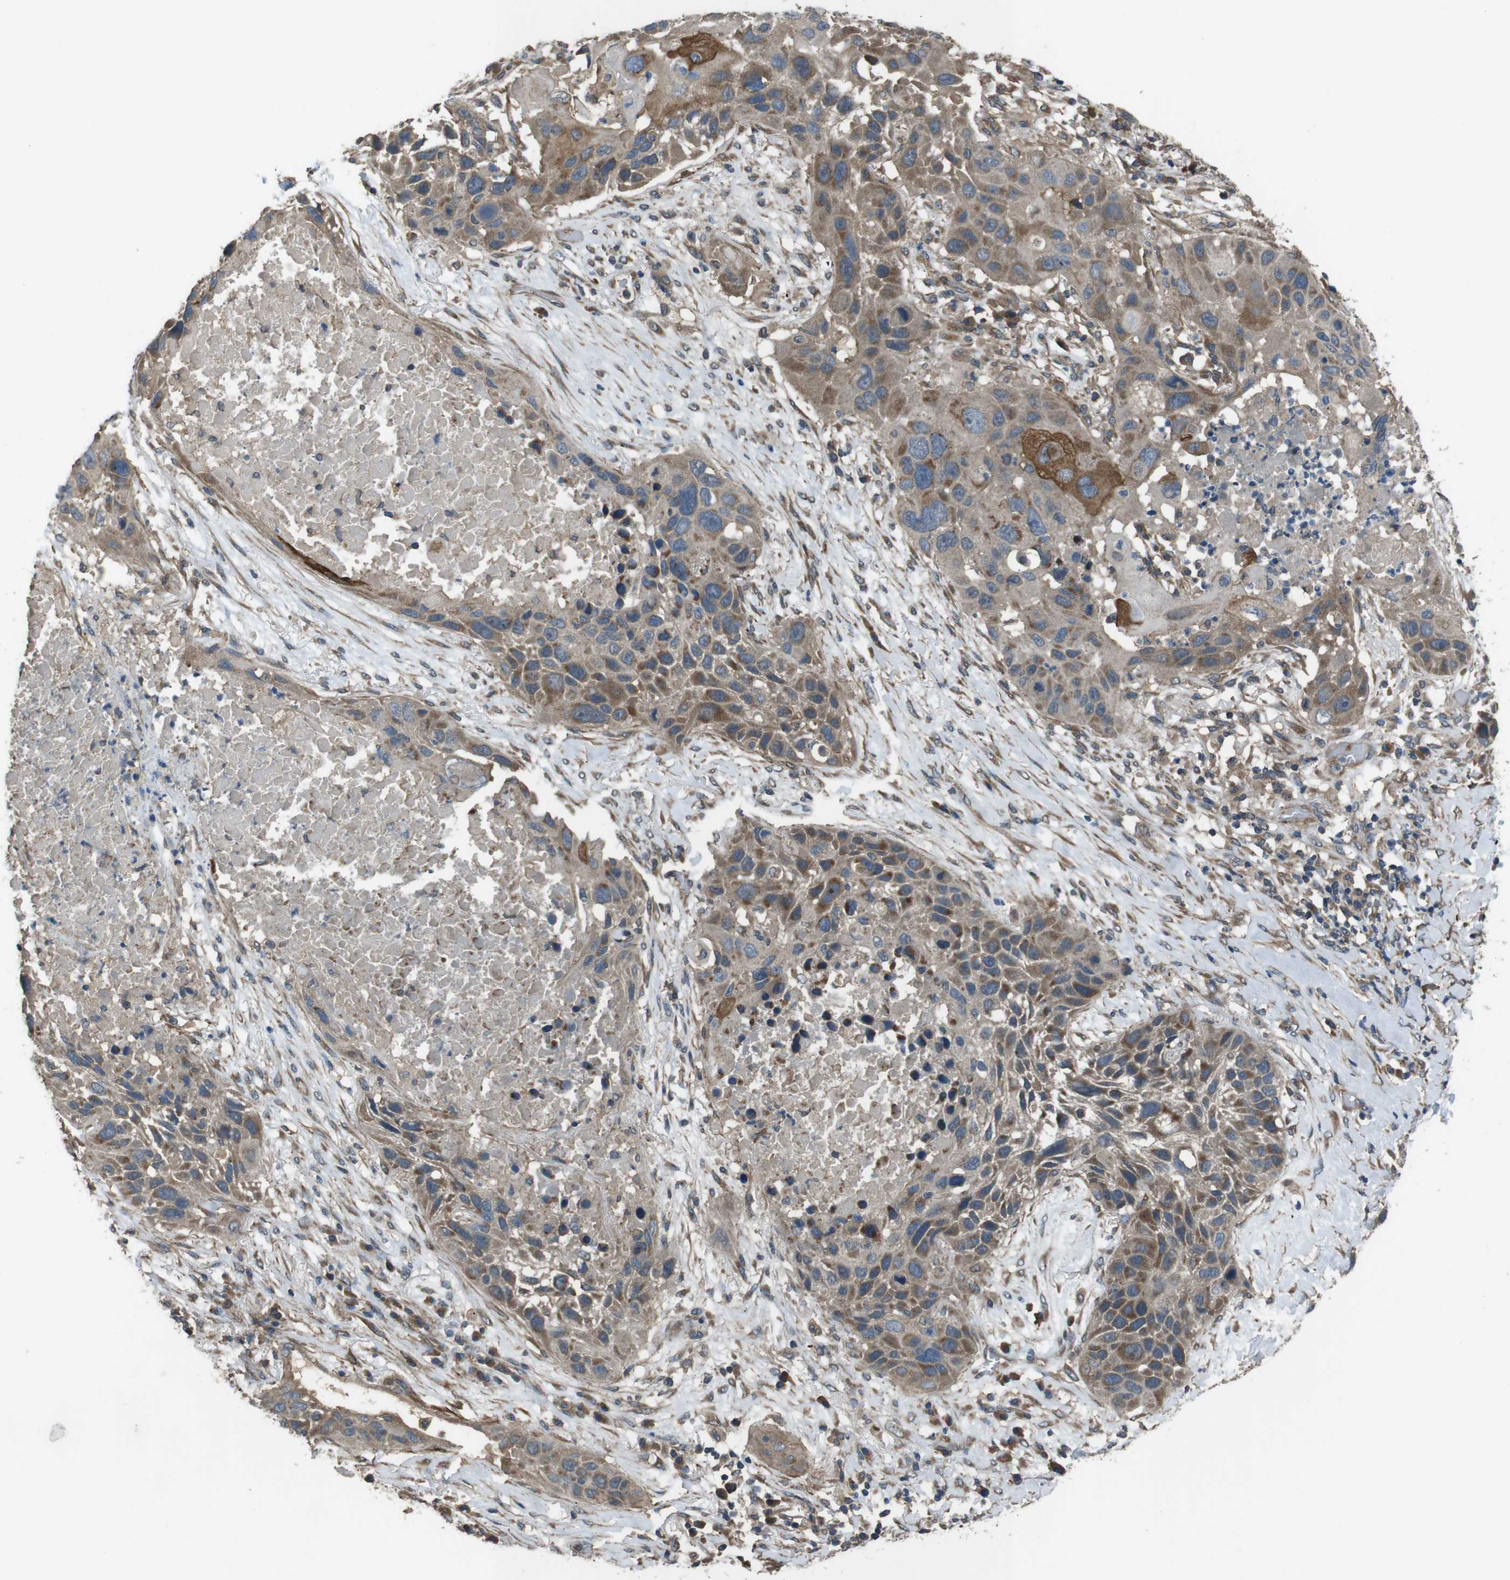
{"staining": {"intensity": "moderate", "quantity": "25%-75%", "location": "cytoplasmic/membranous"}, "tissue": "lung cancer", "cell_type": "Tumor cells", "image_type": "cancer", "snomed": [{"axis": "morphology", "description": "Squamous cell carcinoma, NOS"}, {"axis": "topography", "description": "Lung"}], "caption": "Squamous cell carcinoma (lung) stained for a protein displays moderate cytoplasmic/membranous positivity in tumor cells.", "gene": "FUT2", "patient": {"sex": "male", "age": 57}}